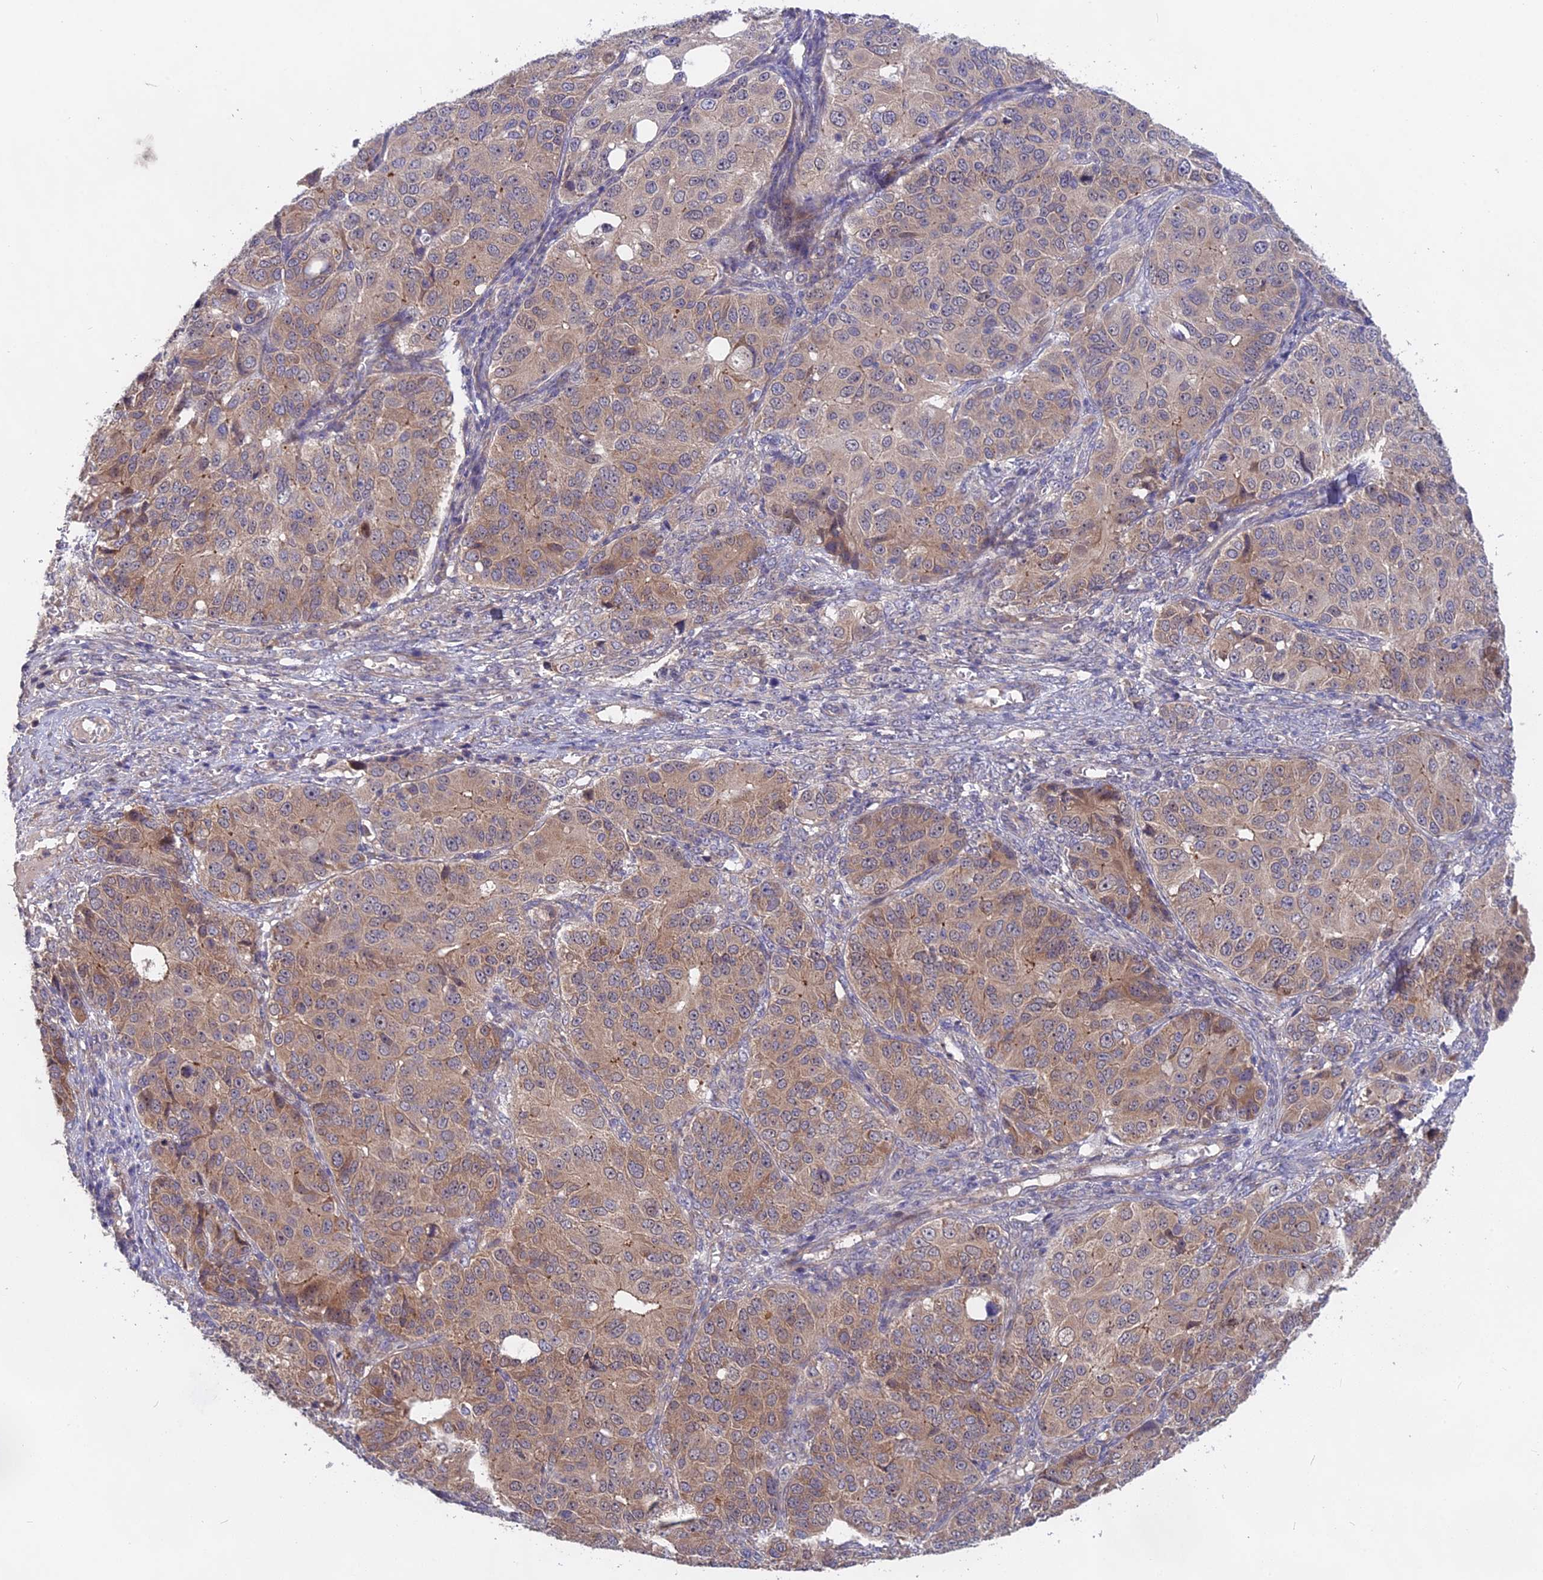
{"staining": {"intensity": "weak", "quantity": "25%-75%", "location": "cytoplasmic/membranous"}, "tissue": "ovarian cancer", "cell_type": "Tumor cells", "image_type": "cancer", "snomed": [{"axis": "morphology", "description": "Carcinoma, endometroid"}, {"axis": "topography", "description": "Ovary"}], "caption": "Ovarian cancer (endometroid carcinoma) stained for a protein shows weak cytoplasmic/membranous positivity in tumor cells. Immunohistochemistry stains the protein of interest in brown and the nuclei are stained blue.", "gene": "TENT4B", "patient": {"sex": "female", "age": 51}}